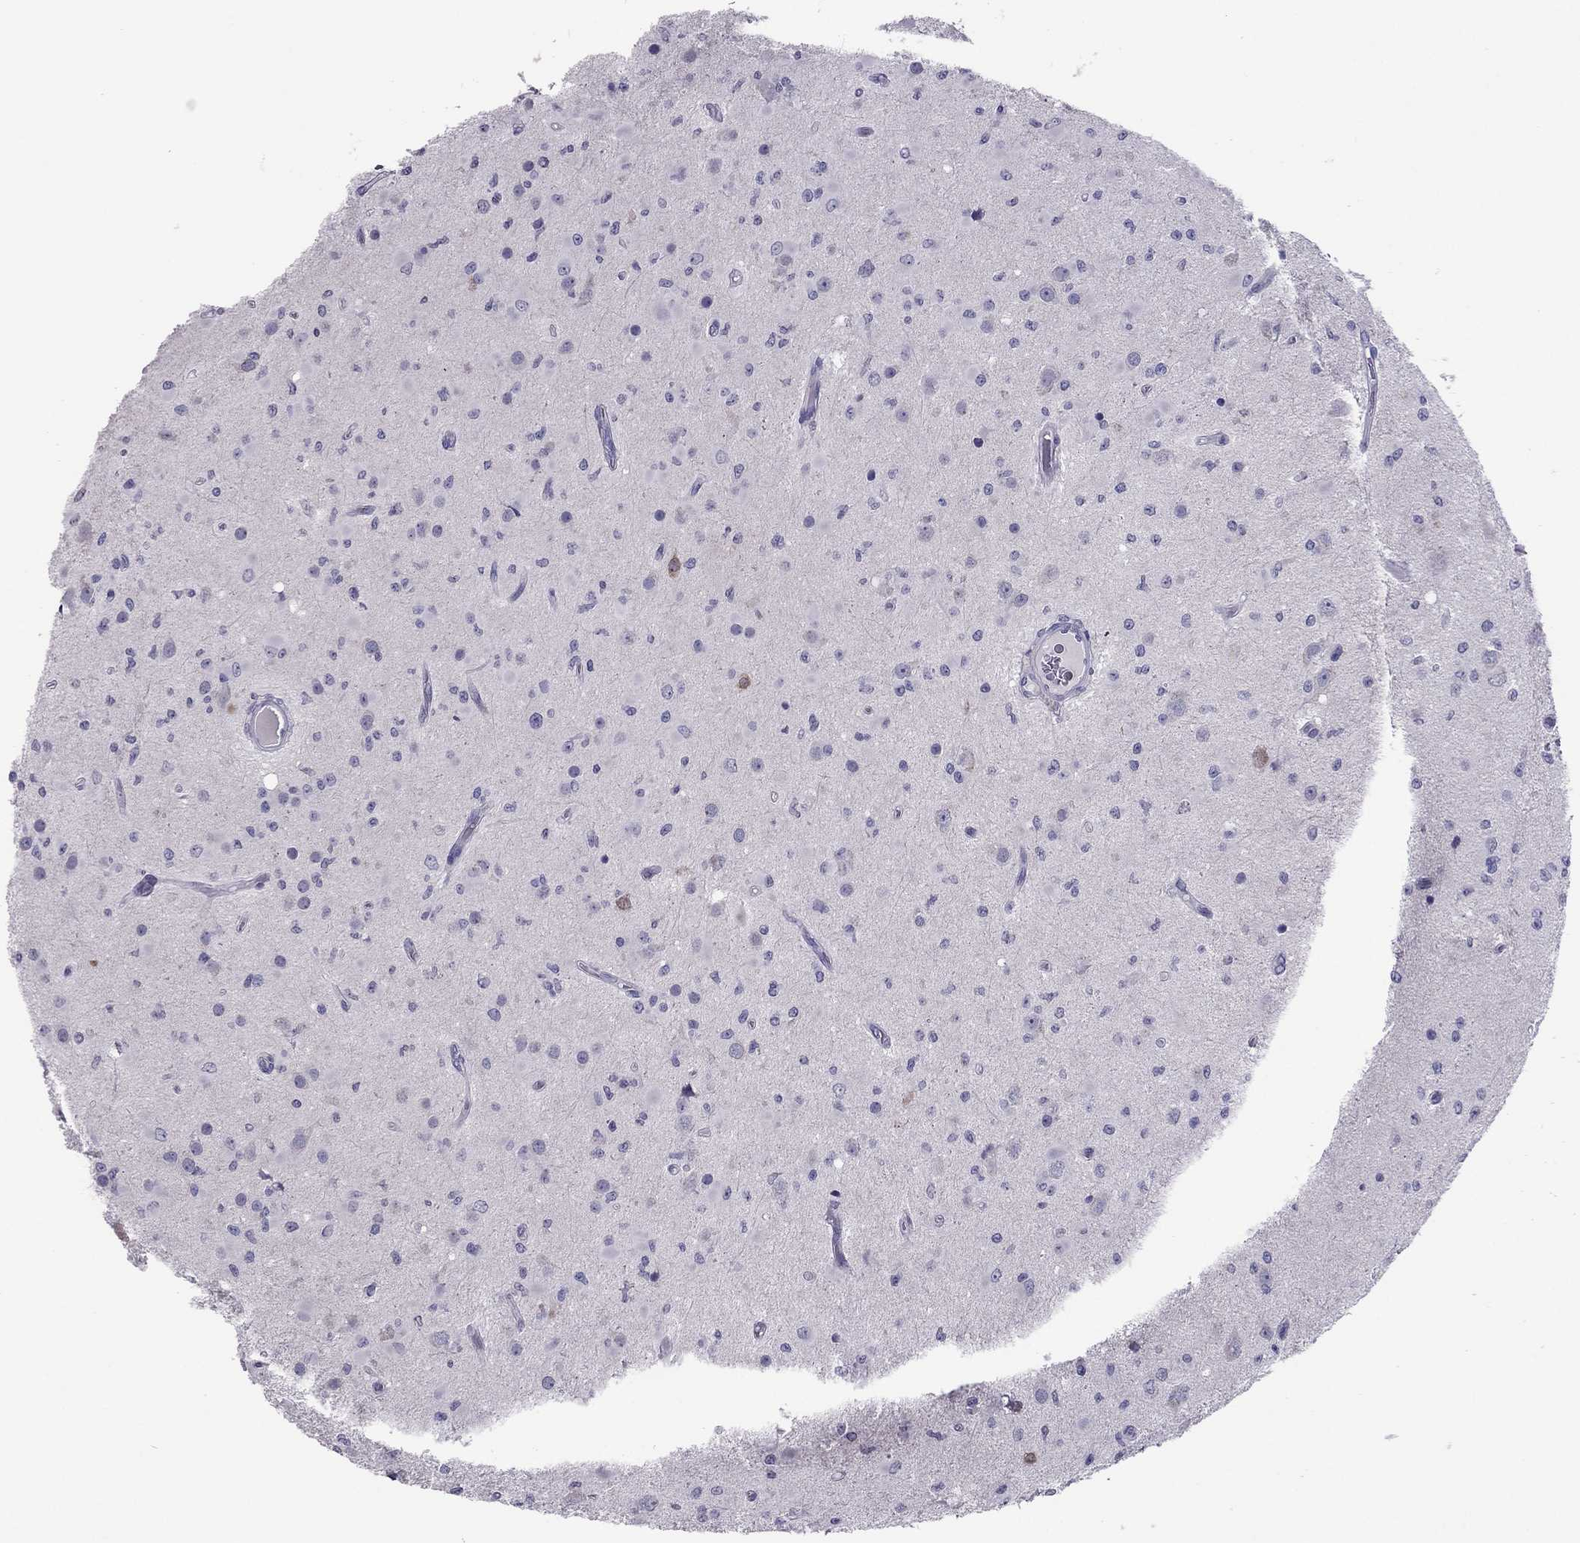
{"staining": {"intensity": "negative", "quantity": "none", "location": "none"}, "tissue": "glioma", "cell_type": "Tumor cells", "image_type": "cancer", "snomed": [{"axis": "morphology", "description": "Glioma, malignant, Low grade"}, {"axis": "topography", "description": "Brain"}], "caption": "Tumor cells show no significant protein expression in glioma.", "gene": "RGS8", "patient": {"sex": "female", "age": 45}}